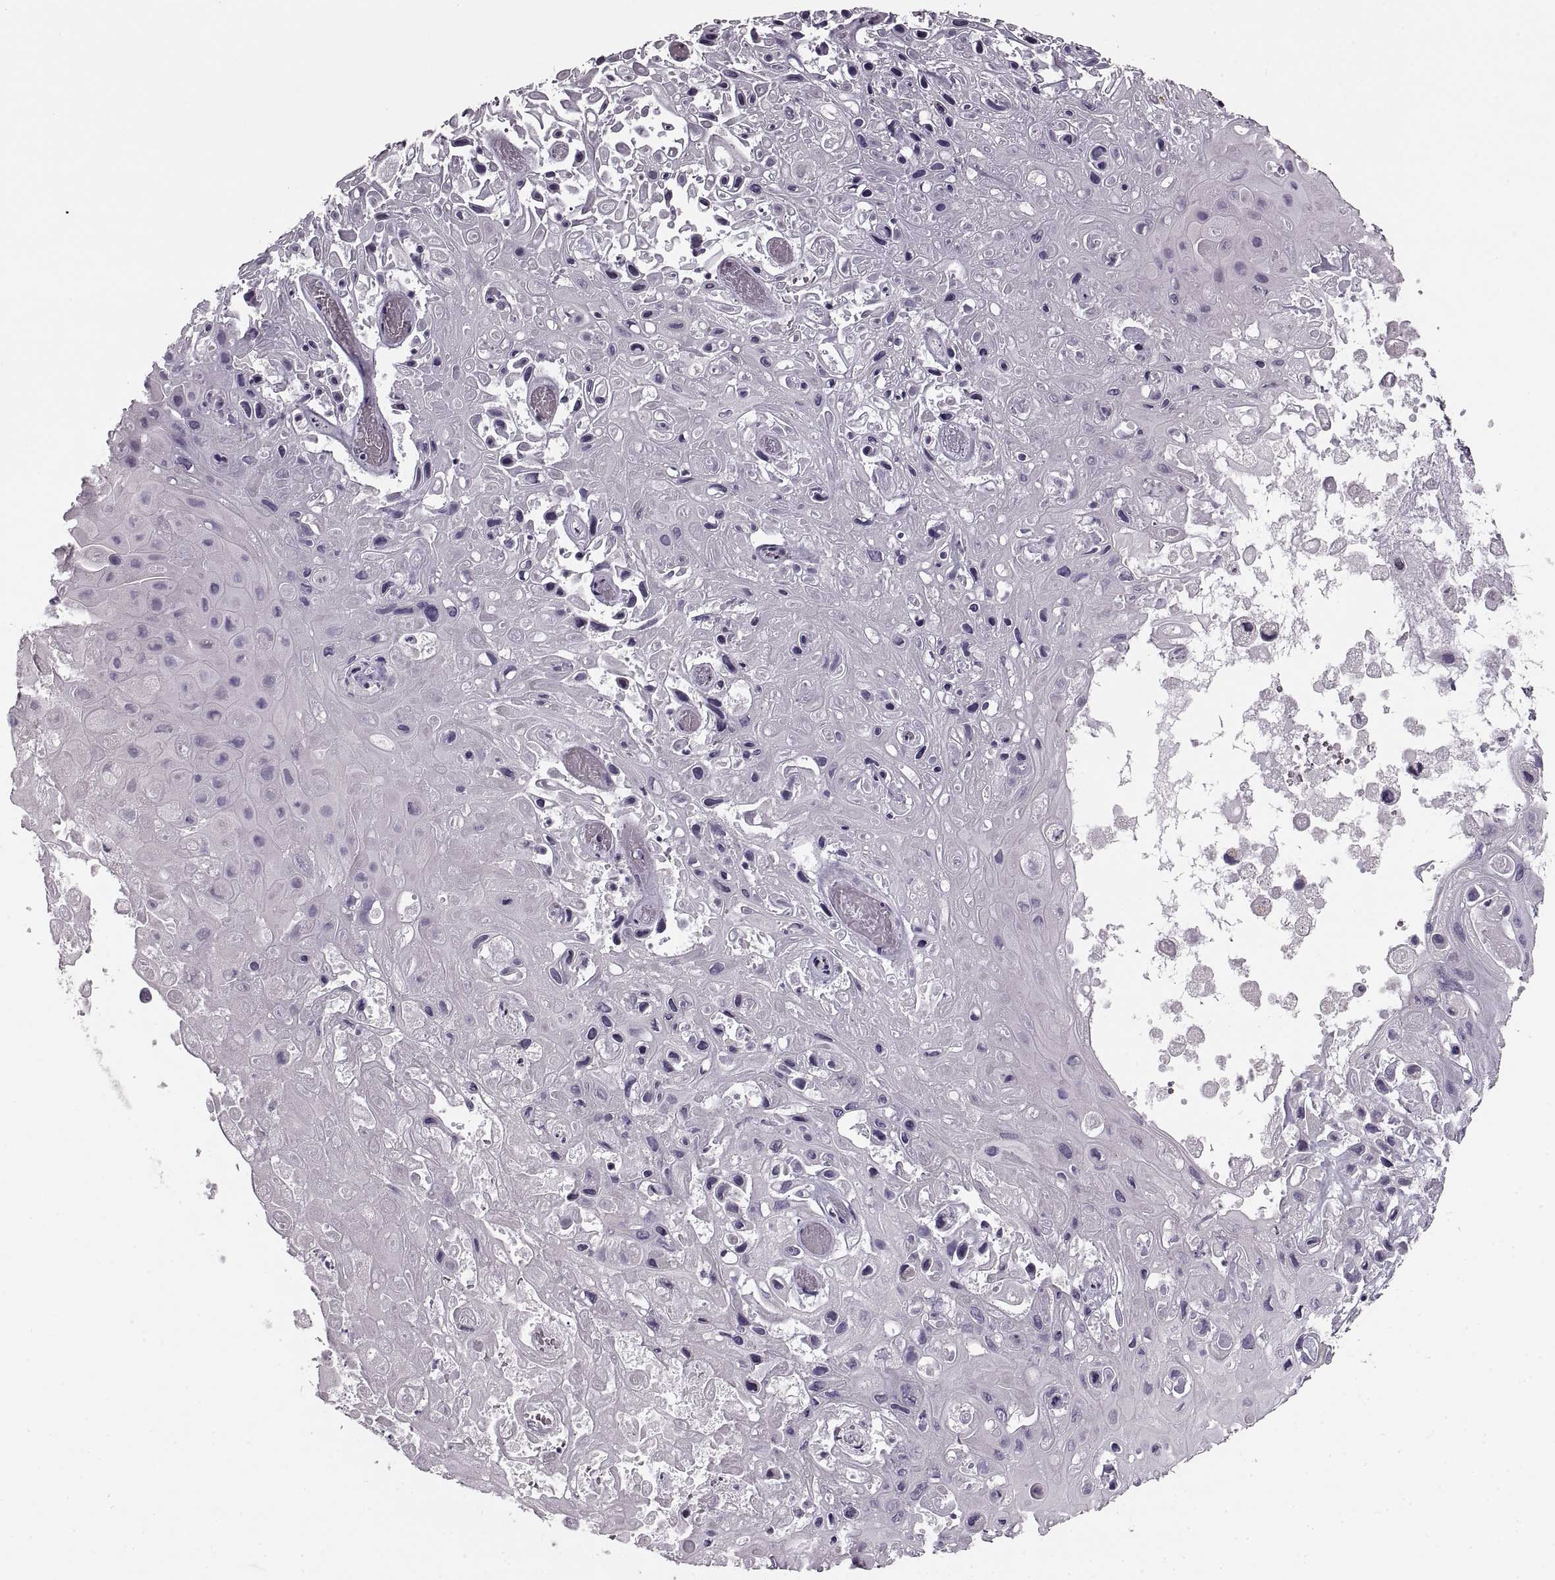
{"staining": {"intensity": "negative", "quantity": "none", "location": "none"}, "tissue": "skin cancer", "cell_type": "Tumor cells", "image_type": "cancer", "snomed": [{"axis": "morphology", "description": "Squamous cell carcinoma, NOS"}, {"axis": "topography", "description": "Skin"}], "caption": "This is a image of IHC staining of squamous cell carcinoma (skin), which shows no staining in tumor cells. The staining was performed using DAB (3,3'-diaminobenzidine) to visualize the protein expression in brown, while the nuclei were stained in blue with hematoxylin (Magnification: 20x).", "gene": "CNTN1", "patient": {"sex": "male", "age": 82}}